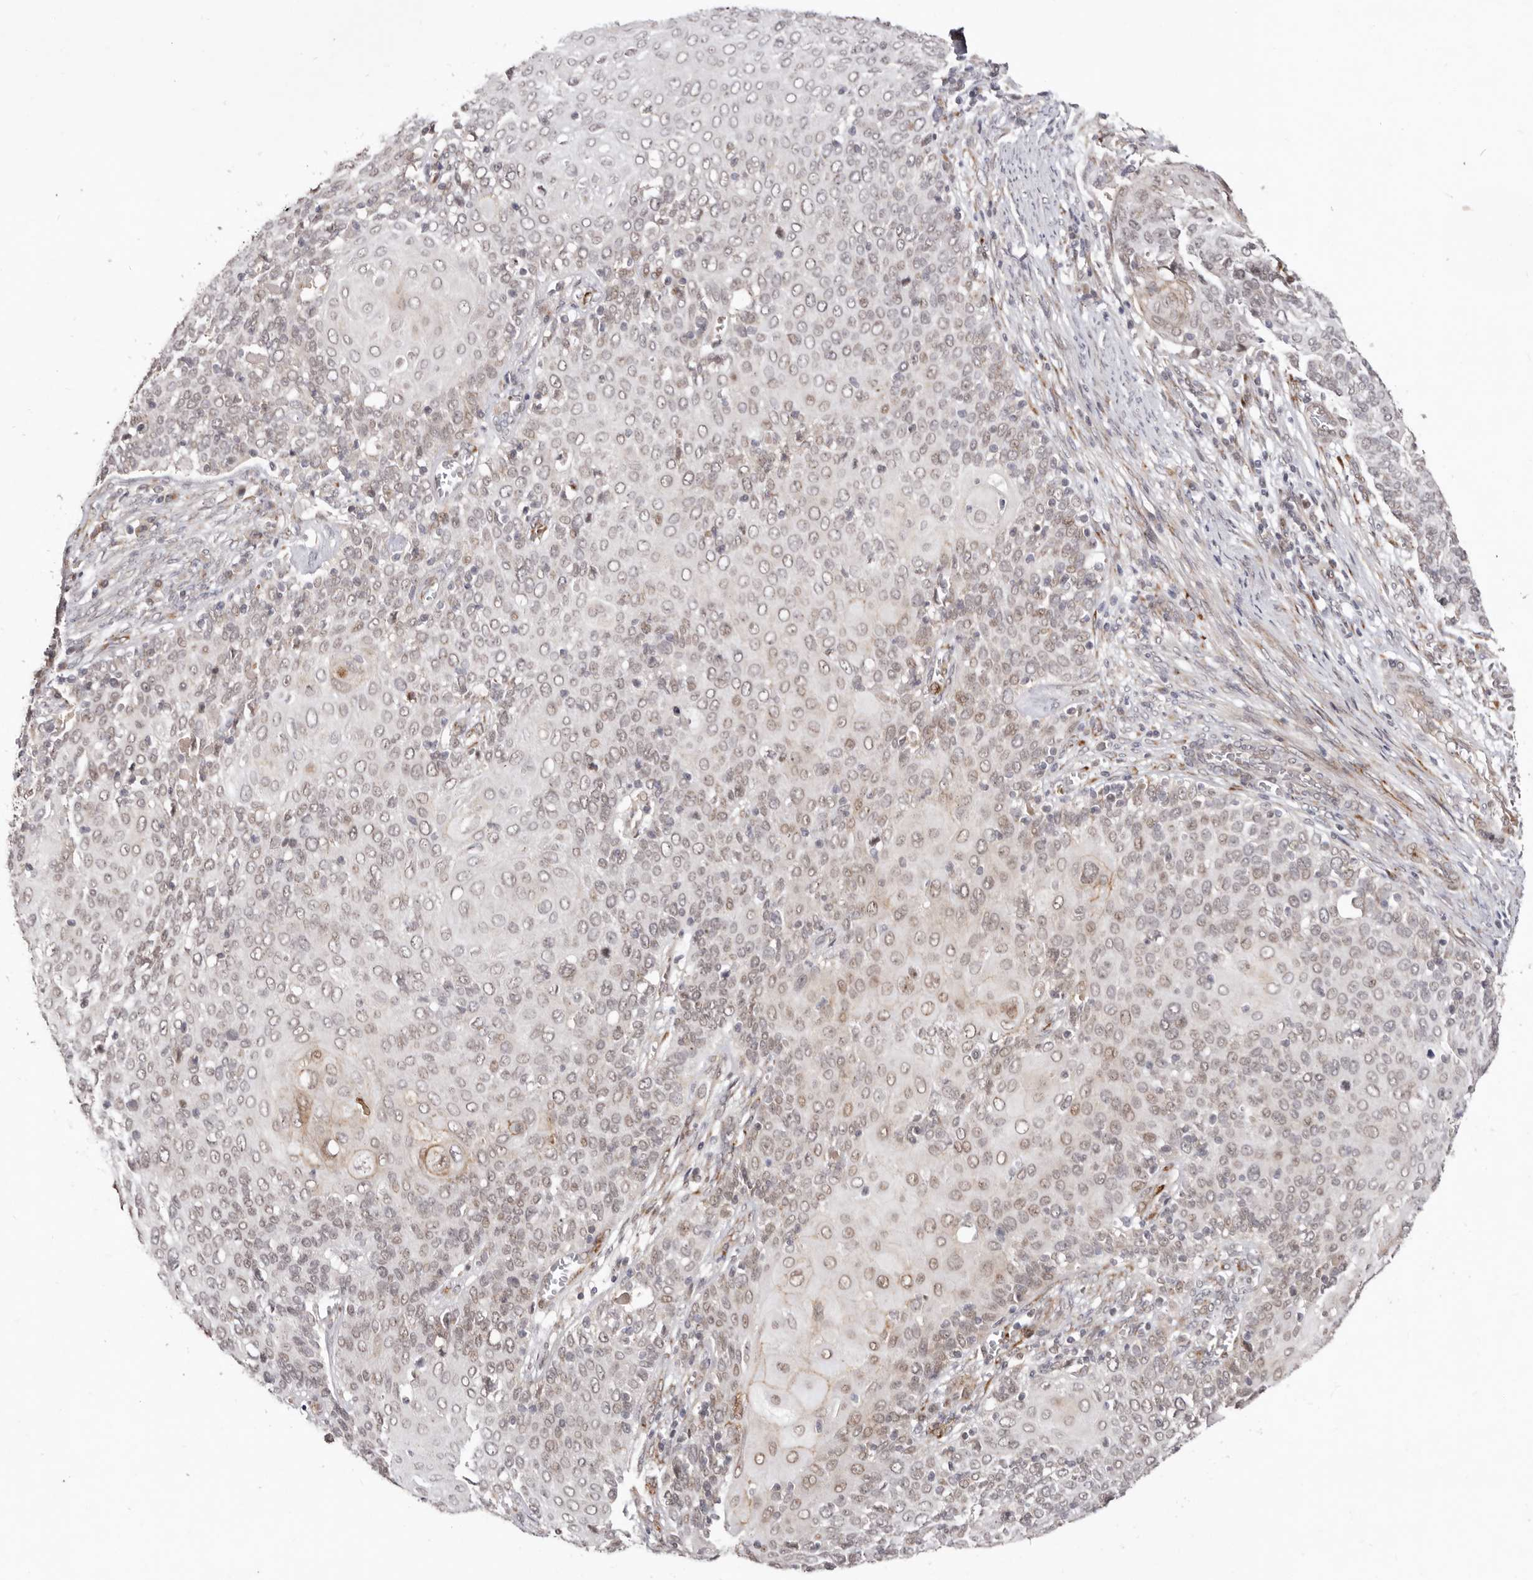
{"staining": {"intensity": "weak", "quantity": ">75%", "location": "nuclear"}, "tissue": "cervical cancer", "cell_type": "Tumor cells", "image_type": "cancer", "snomed": [{"axis": "morphology", "description": "Squamous cell carcinoma, NOS"}, {"axis": "topography", "description": "Cervix"}], "caption": "High-power microscopy captured an immunohistochemistry (IHC) image of cervical cancer (squamous cell carcinoma), revealing weak nuclear staining in about >75% of tumor cells.", "gene": "SRCAP", "patient": {"sex": "female", "age": 39}}